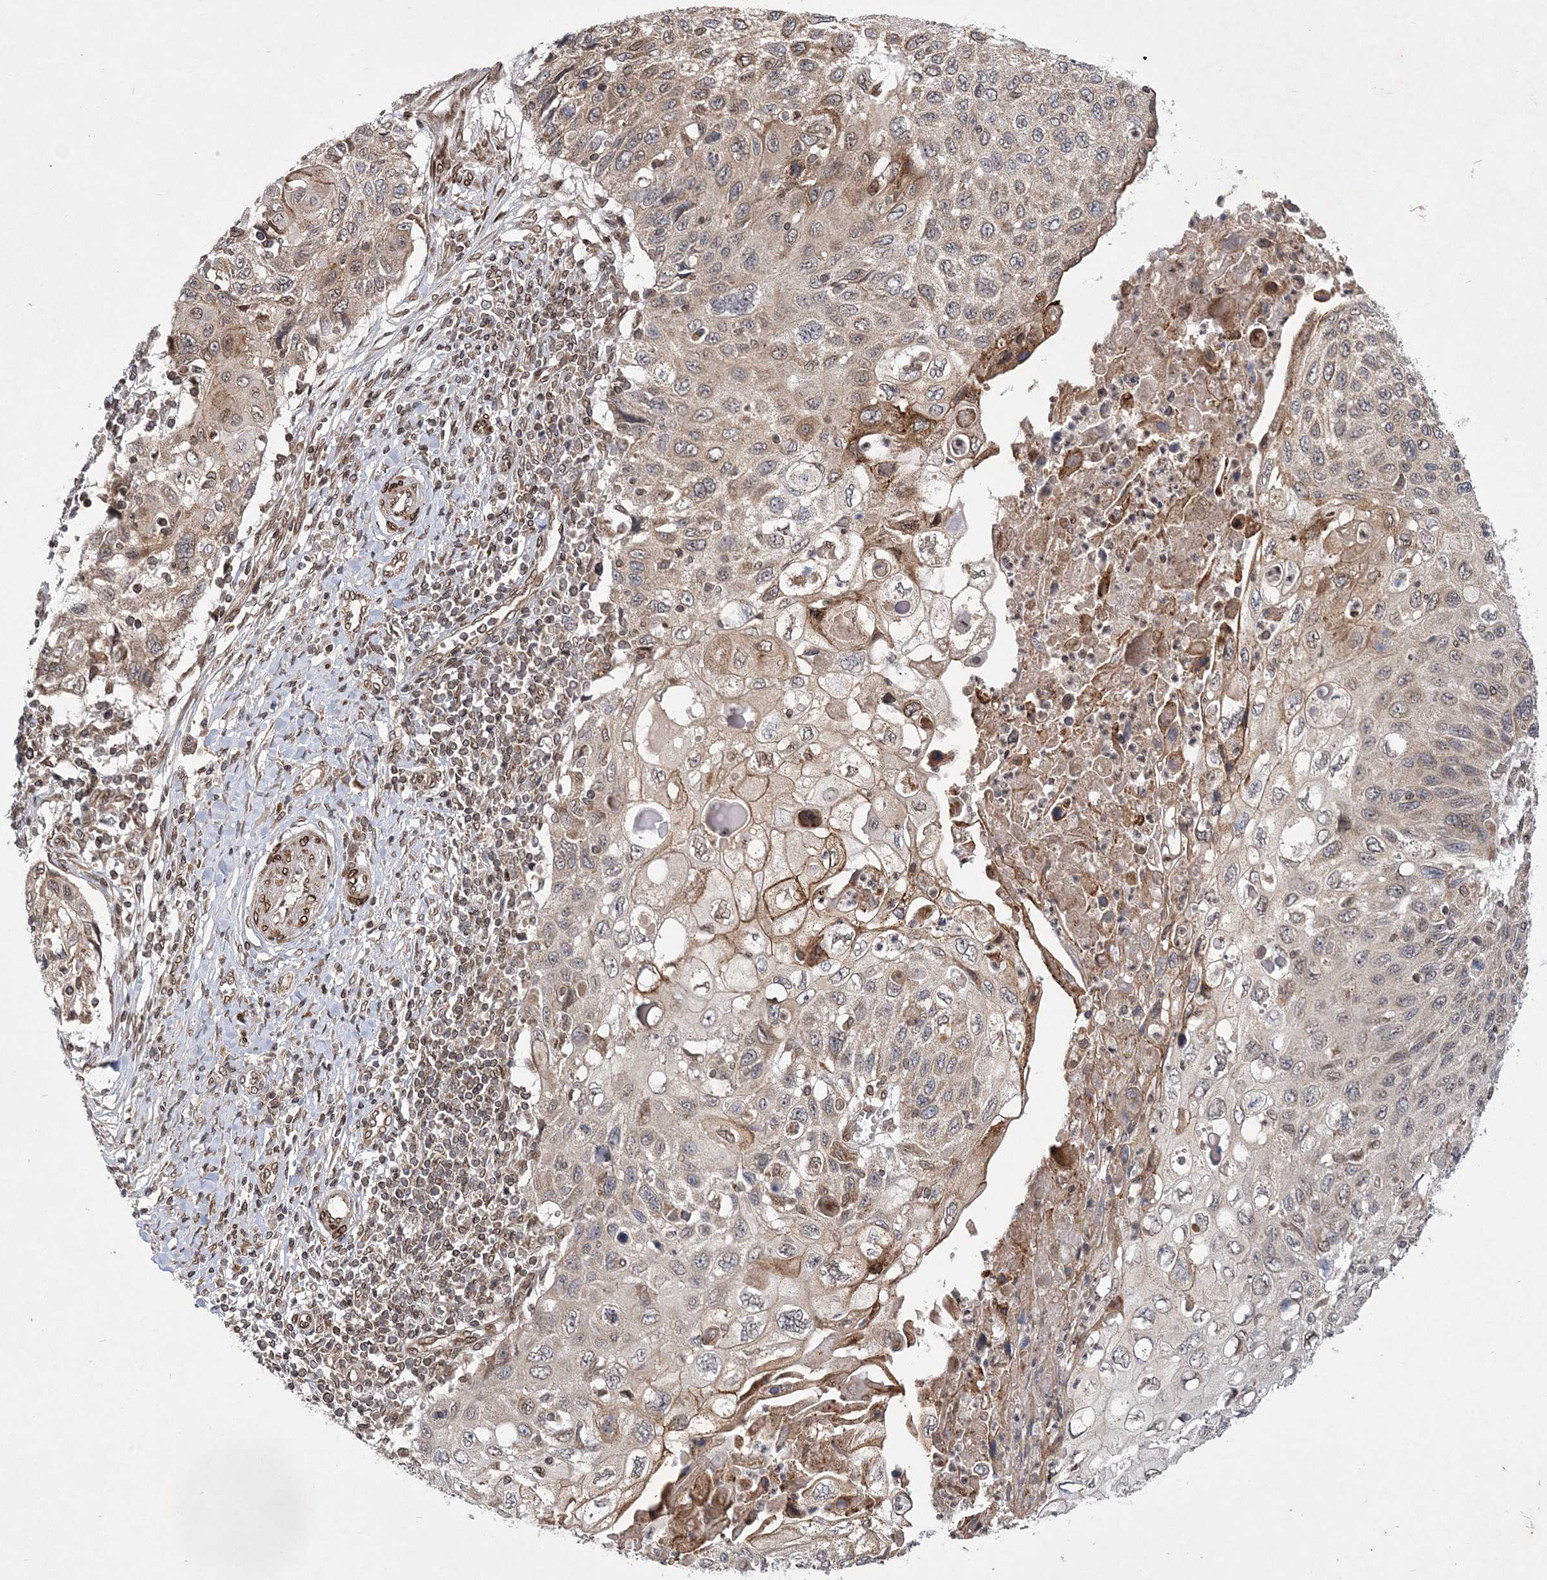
{"staining": {"intensity": "moderate", "quantity": "<25%", "location": "cytoplasmic/membranous"}, "tissue": "cervical cancer", "cell_type": "Tumor cells", "image_type": "cancer", "snomed": [{"axis": "morphology", "description": "Squamous cell carcinoma, NOS"}, {"axis": "topography", "description": "Cervix"}], "caption": "Protein analysis of cervical squamous cell carcinoma tissue shows moderate cytoplasmic/membranous staining in about <25% of tumor cells.", "gene": "DNAJC27", "patient": {"sex": "female", "age": 70}}